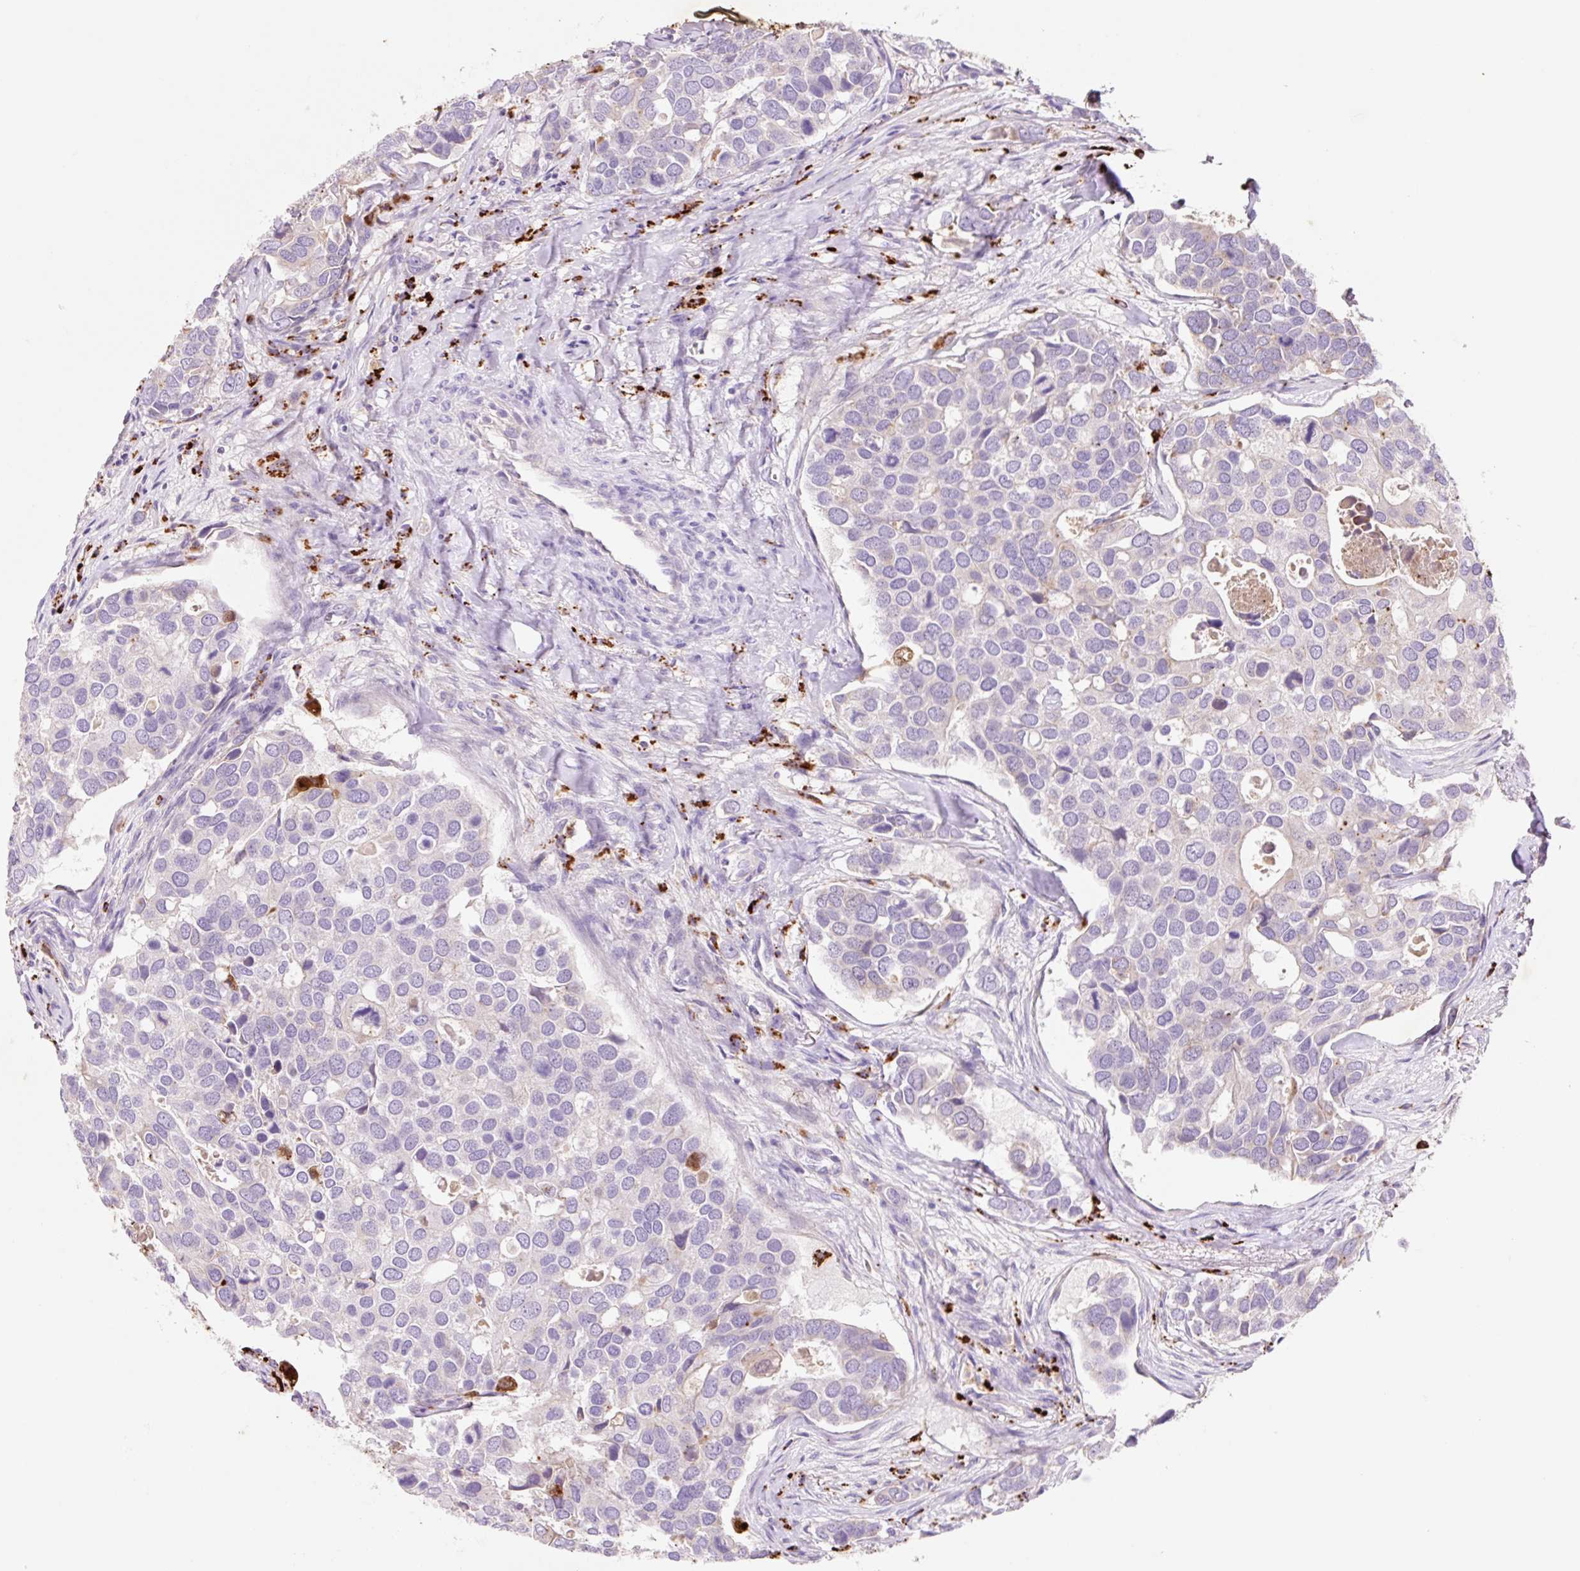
{"staining": {"intensity": "negative", "quantity": "none", "location": "none"}, "tissue": "breast cancer", "cell_type": "Tumor cells", "image_type": "cancer", "snomed": [{"axis": "morphology", "description": "Duct carcinoma"}, {"axis": "topography", "description": "Breast"}], "caption": "Human breast infiltrating ductal carcinoma stained for a protein using IHC demonstrates no staining in tumor cells.", "gene": "HEXA", "patient": {"sex": "female", "age": 83}}